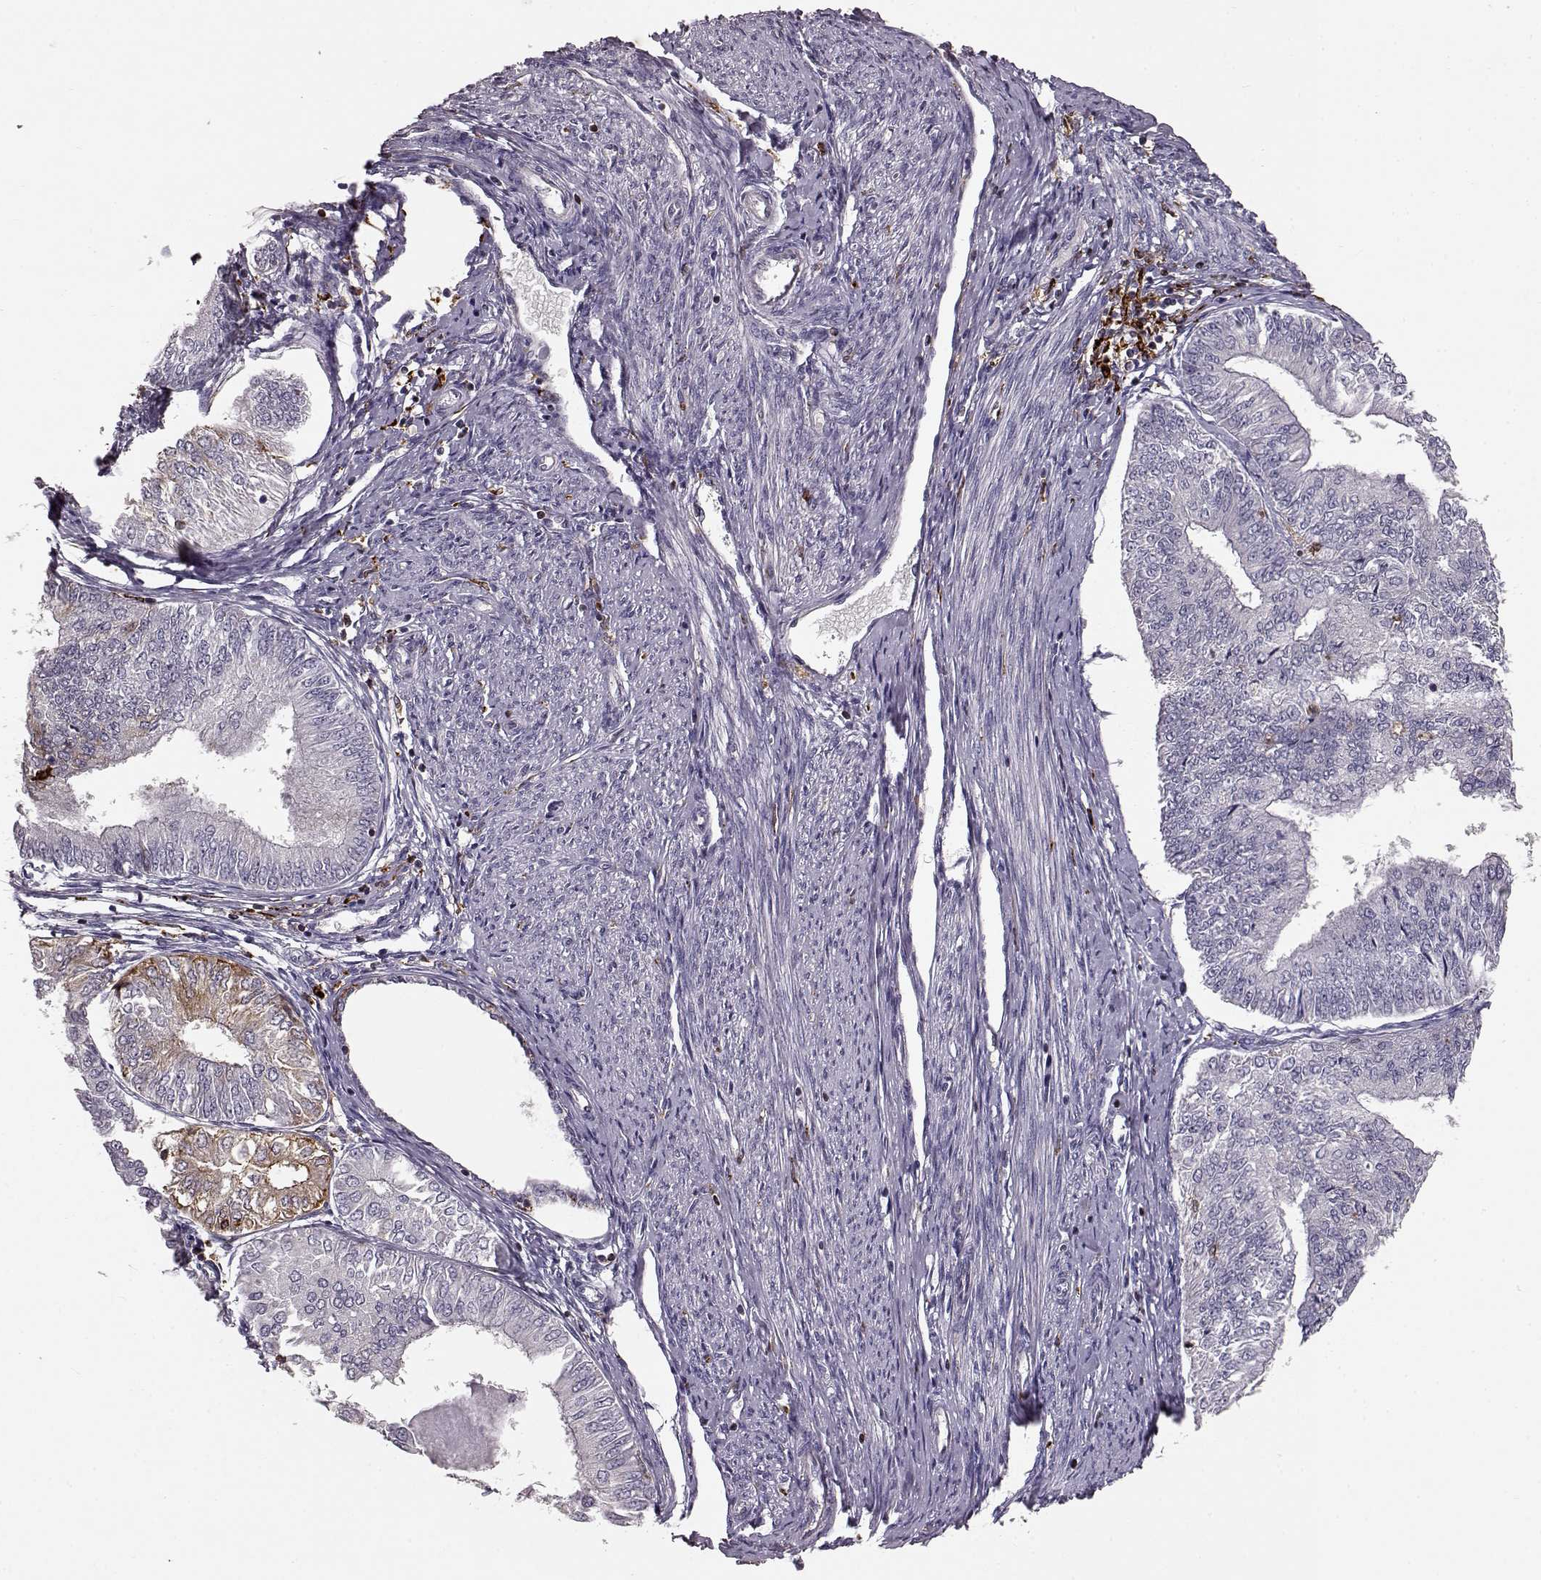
{"staining": {"intensity": "negative", "quantity": "none", "location": "none"}, "tissue": "endometrial cancer", "cell_type": "Tumor cells", "image_type": "cancer", "snomed": [{"axis": "morphology", "description": "Adenocarcinoma, NOS"}, {"axis": "topography", "description": "Endometrium"}], "caption": "Endometrial adenocarcinoma stained for a protein using IHC displays no staining tumor cells.", "gene": "CCNF", "patient": {"sex": "female", "age": 58}}